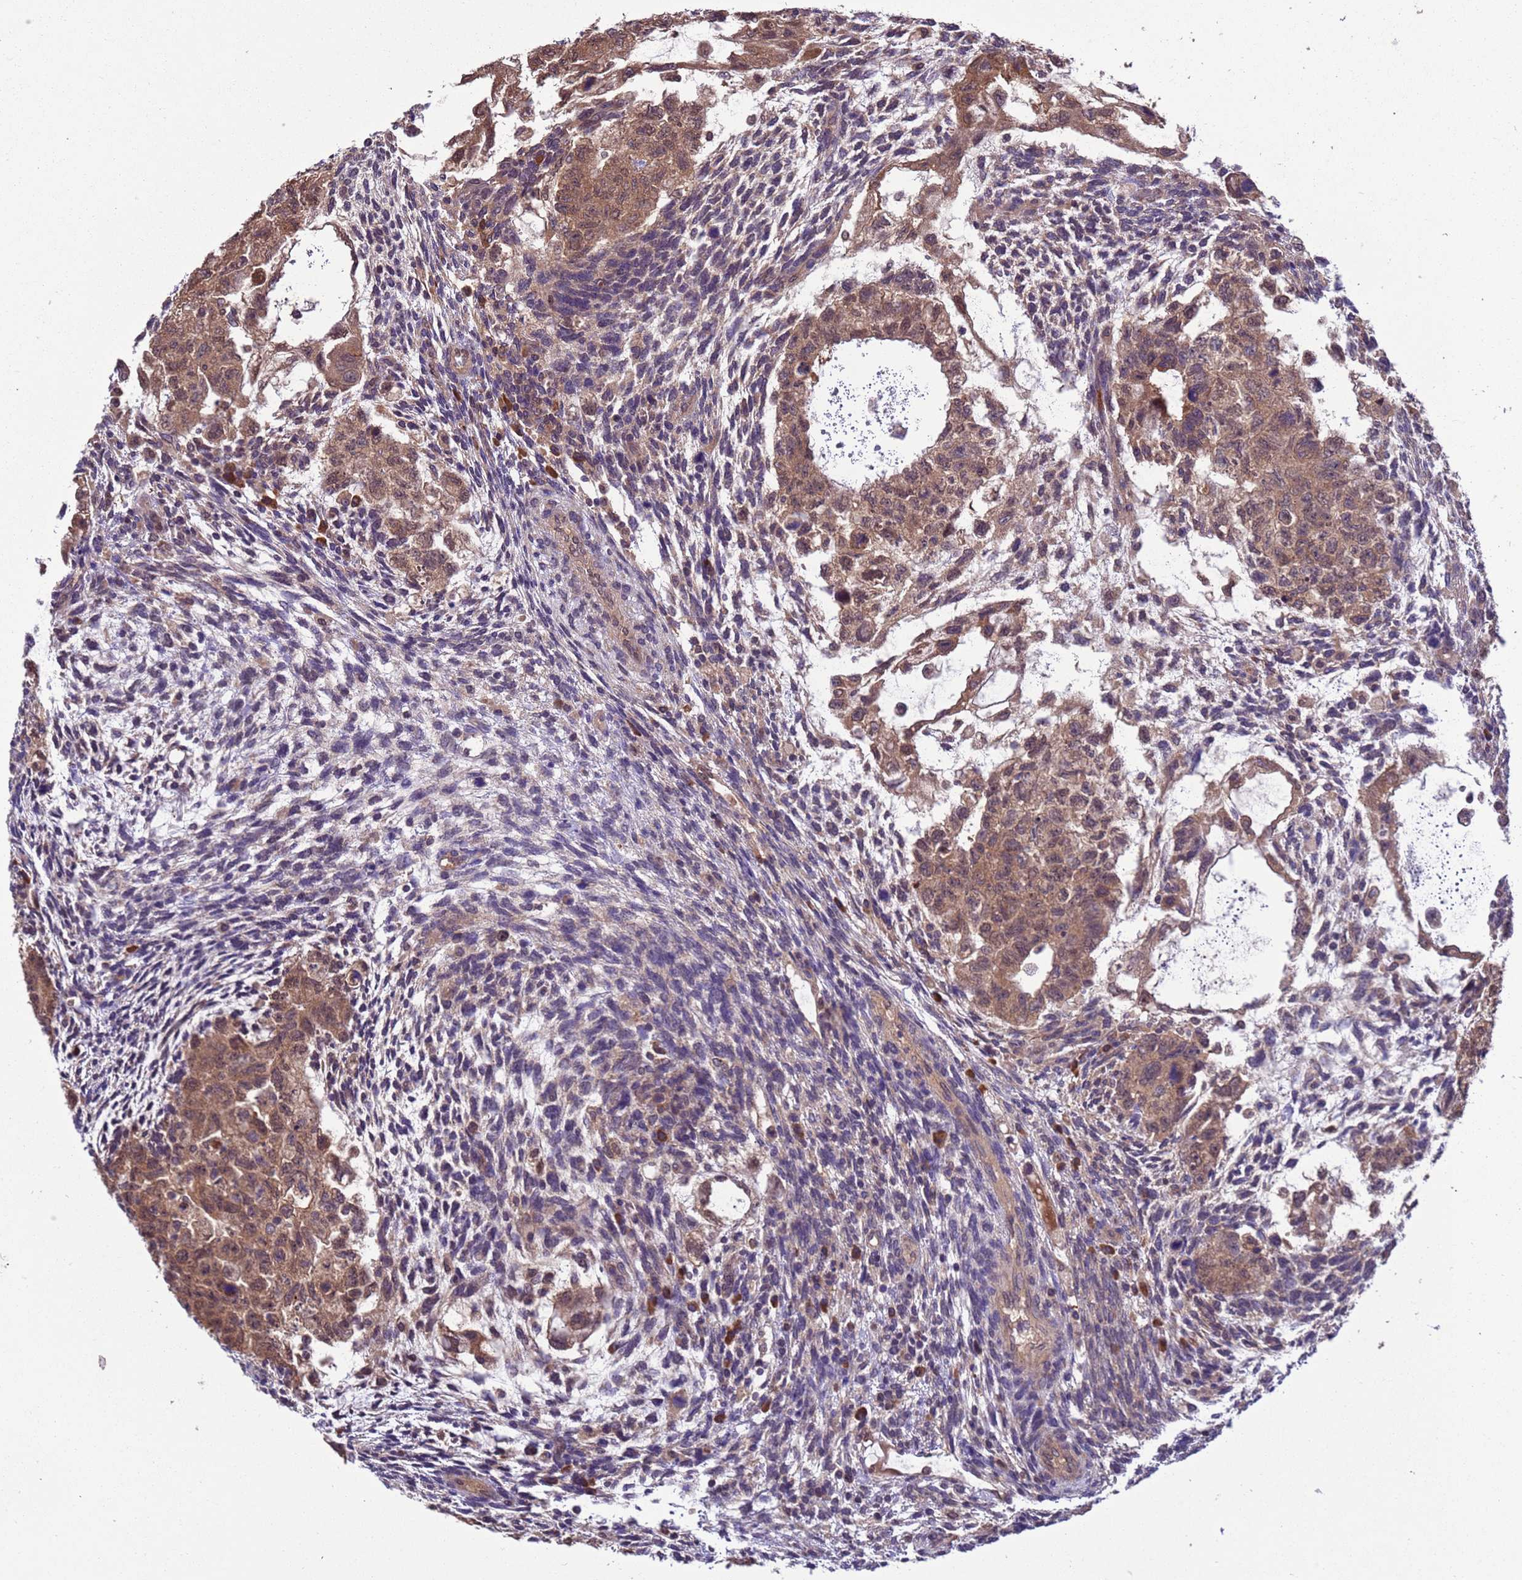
{"staining": {"intensity": "moderate", "quantity": ">75%", "location": "cytoplasmic/membranous,nuclear"}, "tissue": "testis cancer", "cell_type": "Tumor cells", "image_type": "cancer", "snomed": [{"axis": "morphology", "description": "Carcinoma, Embryonal, NOS"}, {"axis": "topography", "description": "Testis"}], "caption": "Immunohistochemical staining of testis cancer (embryonal carcinoma) shows medium levels of moderate cytoplasmic/membranous and nuclear expression in about >75% of tumor cells. The staining is performed using DAB (3,3'-diaminobenzidine) brown chromogen to label protein expression. The nuclei are counter-stained blue using hematoxylin.", "gene": "ZFP69B", "patient": {"sex": "male", "age": 36}}